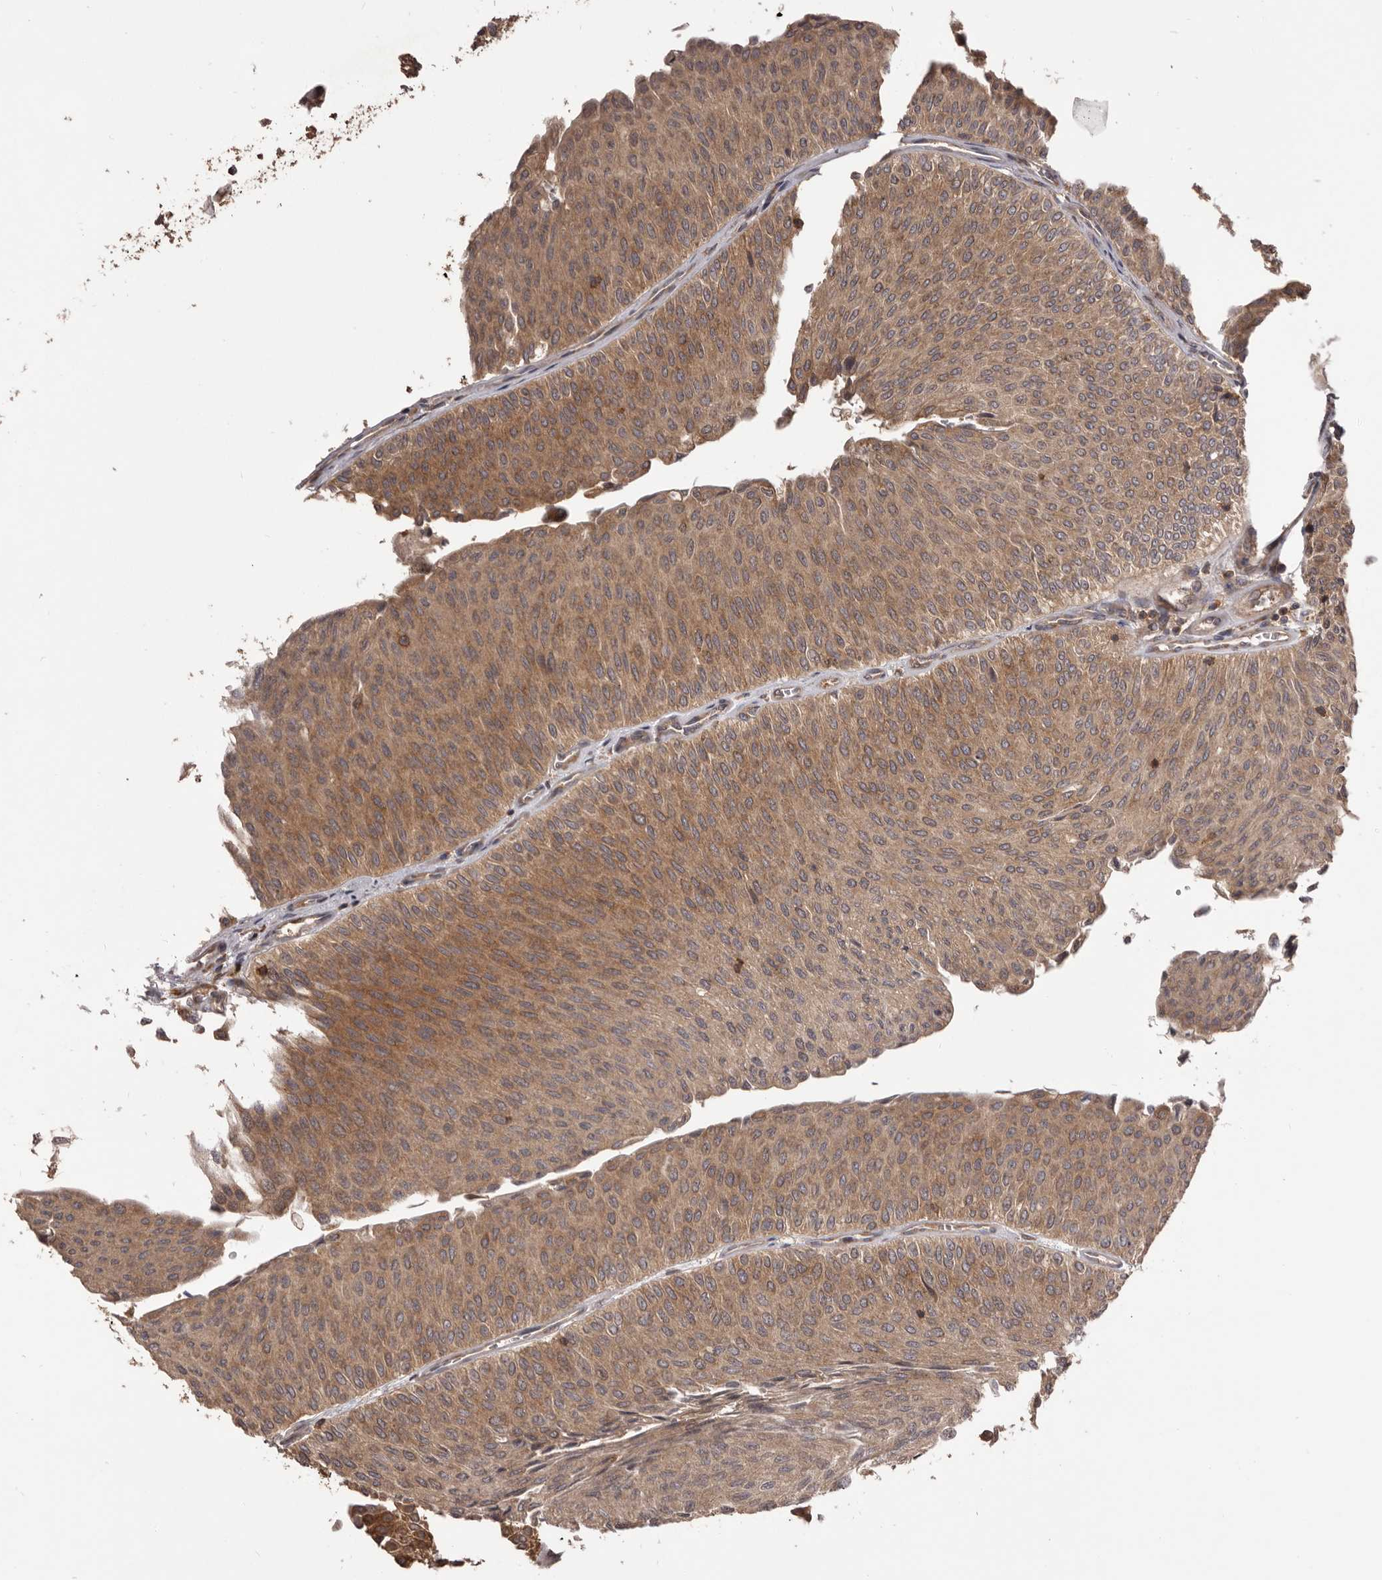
{"staining": {"intensity": "moderate", "quantity": ">75%", "location": "cytoplasmic/membranous"}, "tissue": "urothelial cancer", "cell_type": "Tumor cells", "image_type": "cancer", "snomed": [{"axis": "morphology", "description": "Urothelial carcinoma, Low grade"}, {"axis": "topography", "description": "Urinary bladder"}], "caption": "Immunohistochemical staining of low-grade urothelial carcinoma reveals medium levels of moderate cytoplasmic/membranous protein positivity in approximately >75% of tumor cells.", "gene": "HBS1L", "patient": {"sex": "male", "age": 78}}